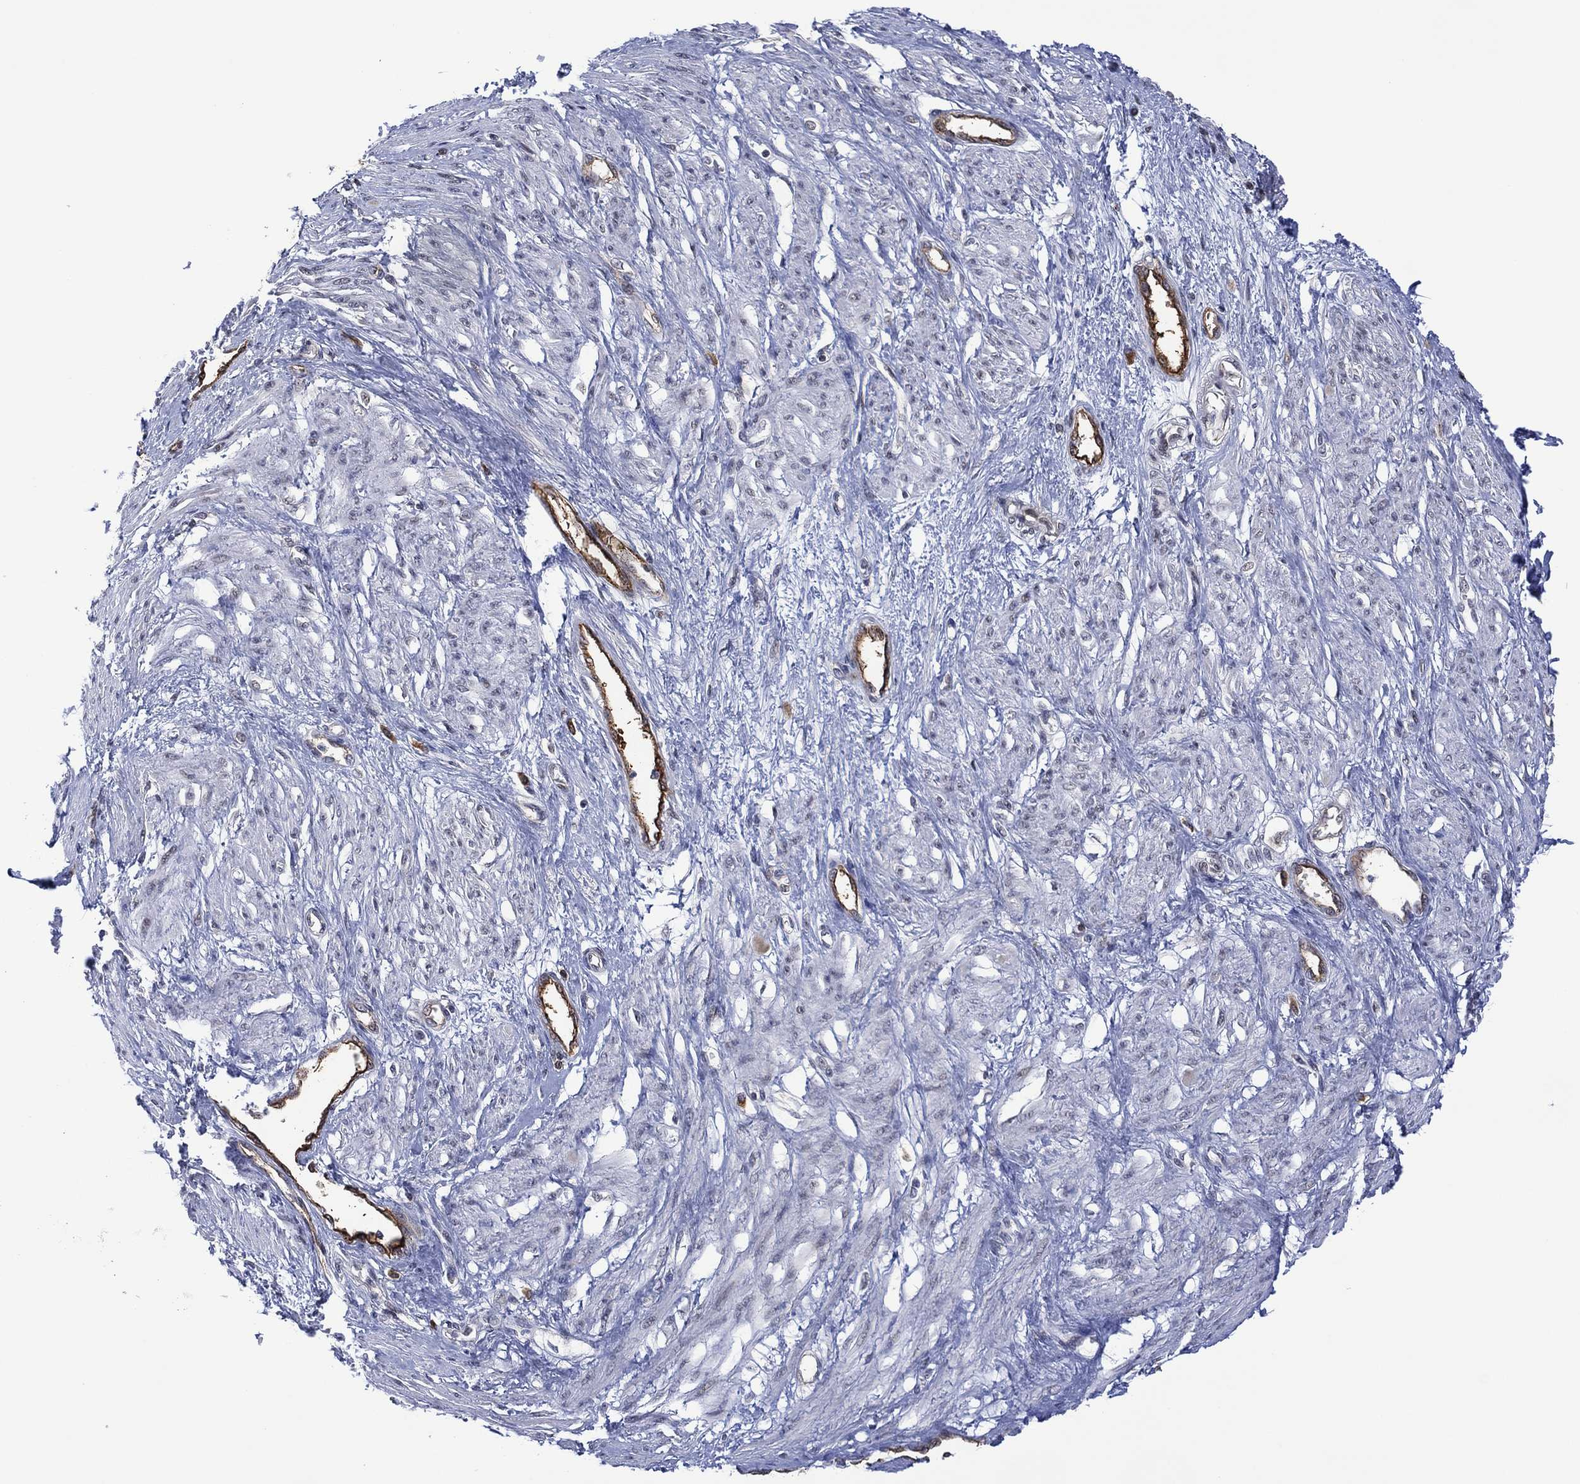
{"staining": {"intensity": "negative", "quantity": "none", "location": "none"}, "tissue": "smooth muscle", "cell_type": "Smooth muscle cells", "image_type": "normal", "snomed": [{"axis": "morphology", "description": "Normal tissue, NOS"}, {"axis": "topography", "description": "Smooth muscle"}, {"axis": "topography", "description": "Uterus"}], "caption": "IHC of normal smooth muscle displays no expression in smooth muscle cells. (Brightfield microscopy of DAB (3,3'-diaminobenzidine) IHC at high magnification).", "gene": "DPP4", "patient": {"sex": "female", "age": 39}}